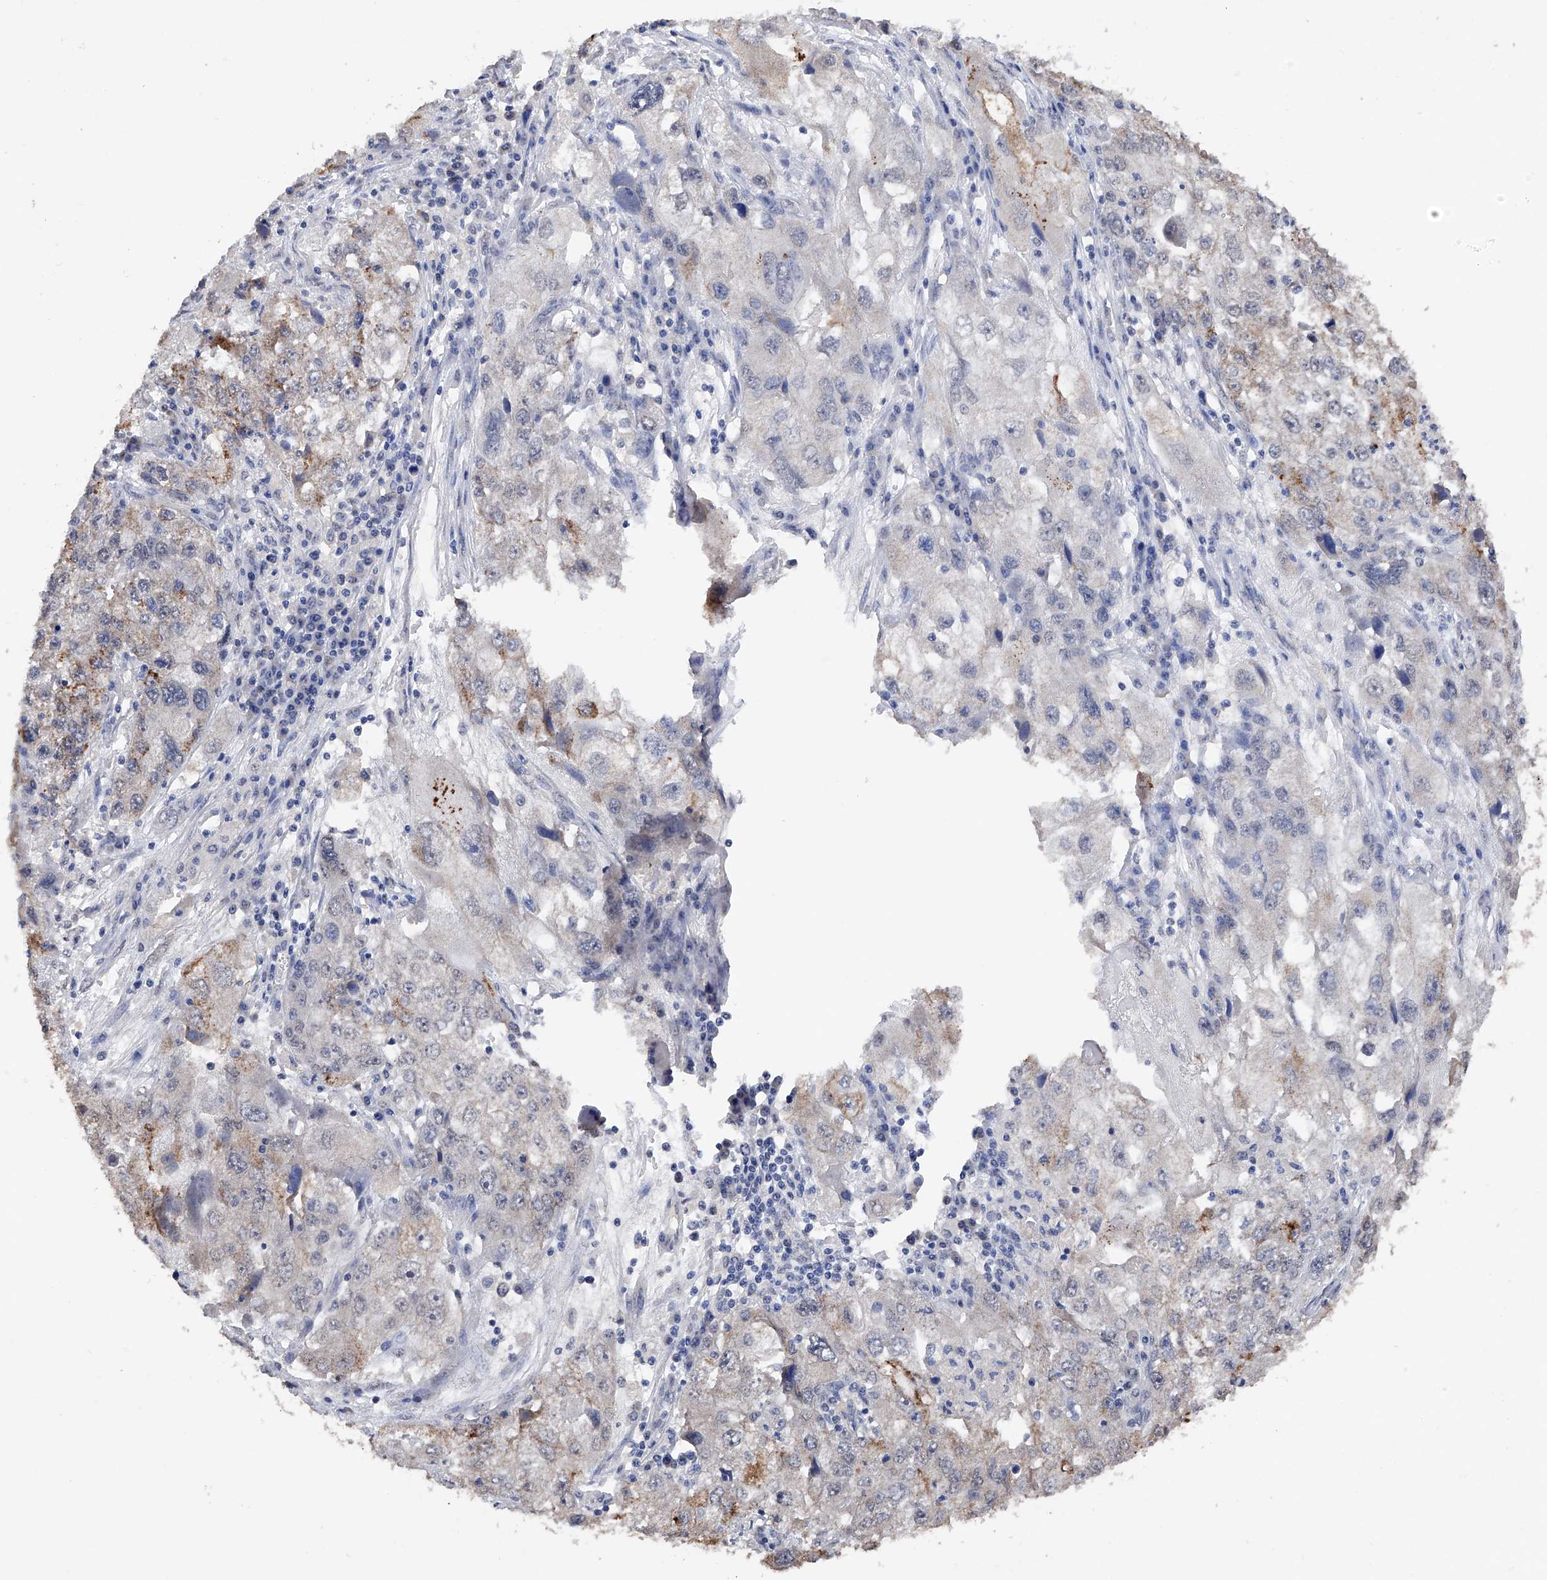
{"staining": {"intensity": "moderate", "quantity": "<25%", "location": "cytoplasmic/membranous"}, "tissue": "endometrial cancer", "cell_type": "Tumor cells", "image_type": "cancer", "snomed": [{"axis": "morphology", "description": "Adenocarcinoma, NOS"}, {"axis": "topography", "description": "Endometrium"}], "caption": "Protein staining of endometrial cancer tissue displays moderate cytoplasmic/membranous expression in approximately <25% of tumor cells.", "gene": "DMAP1", "patient": {"sex": "female", "age": 49}}